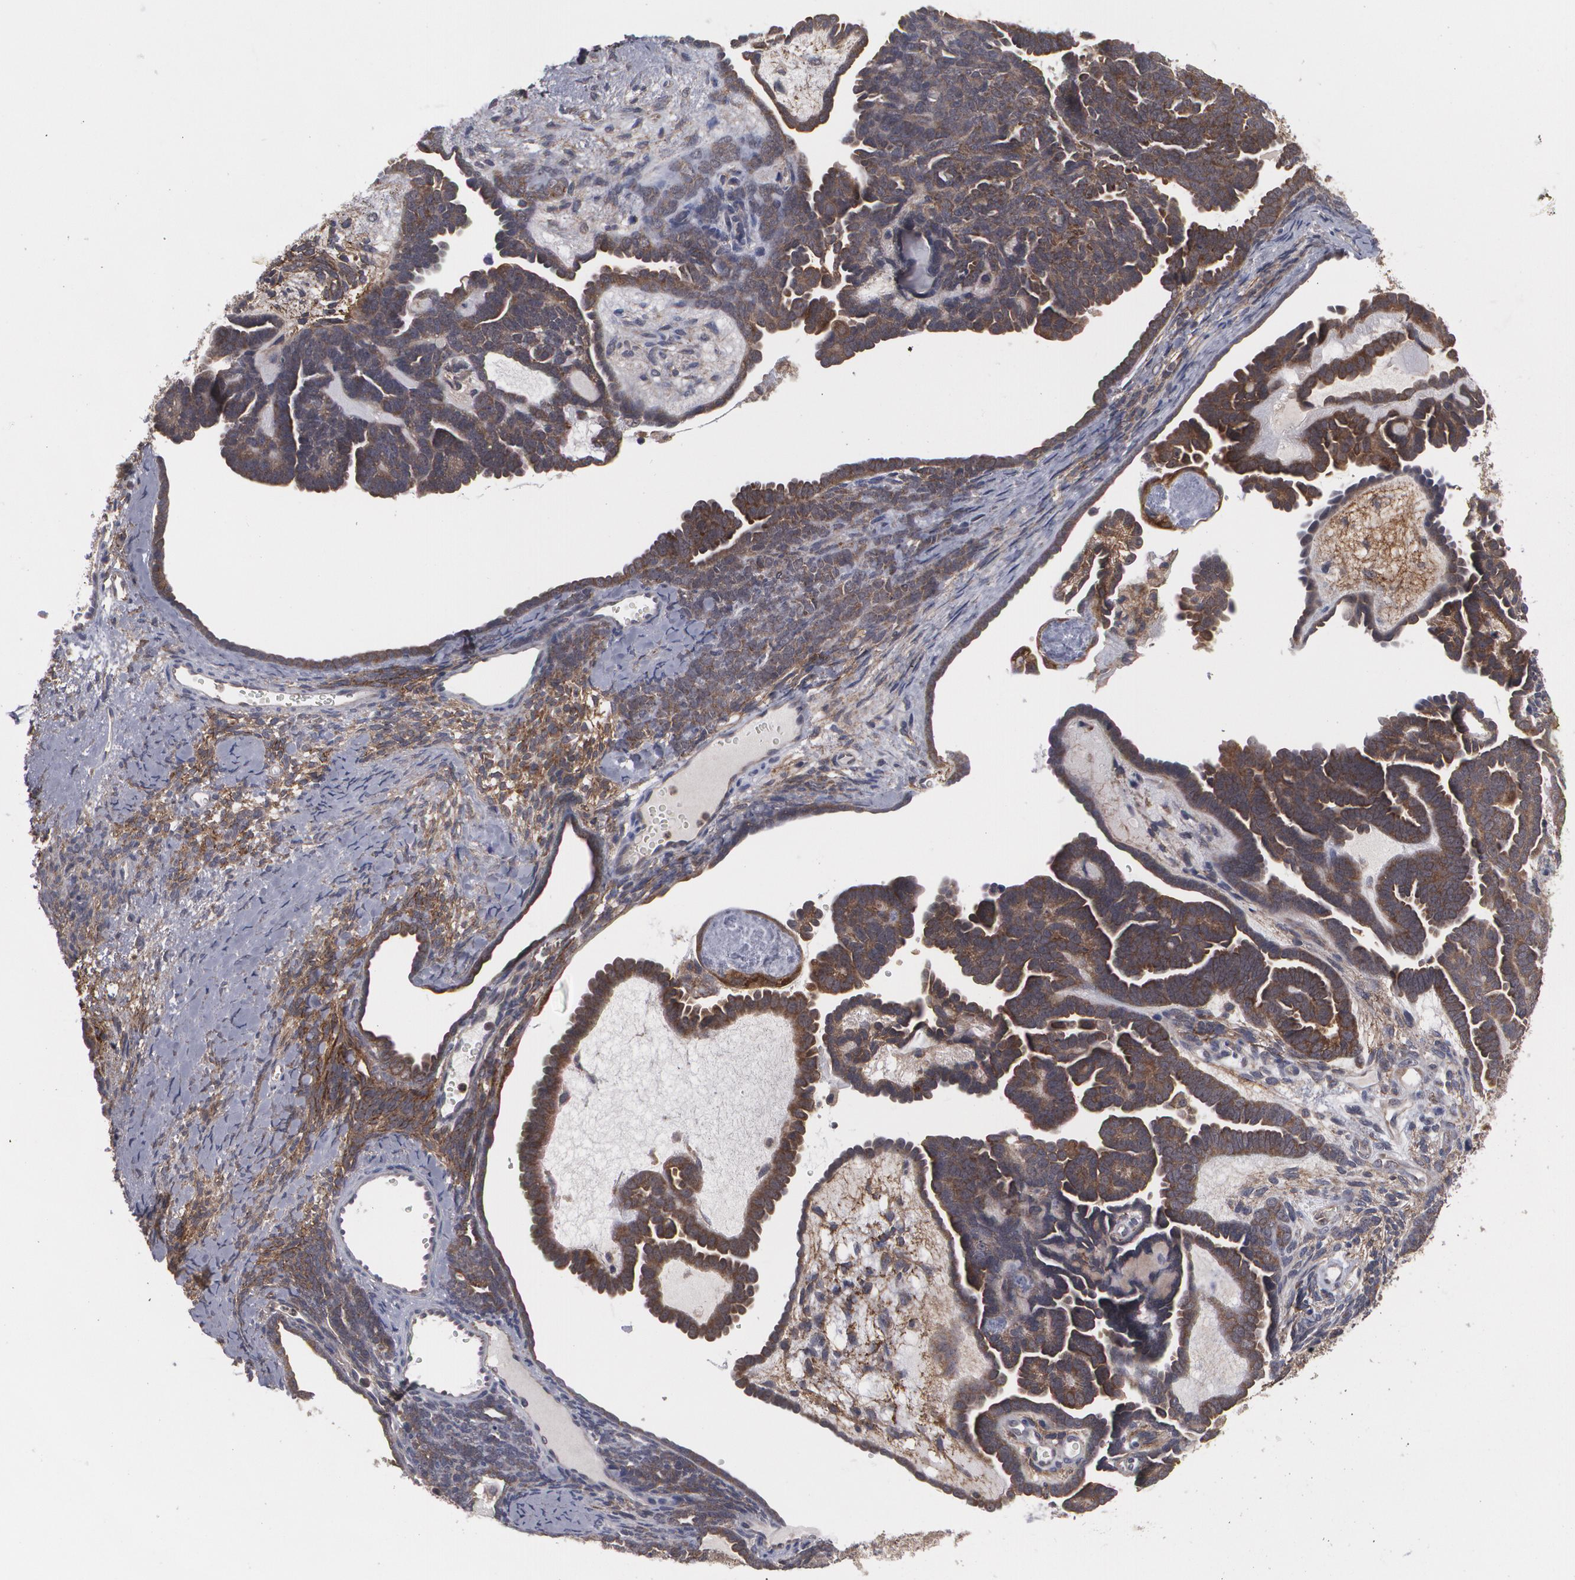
{"staining": {"intensity": "moderate", "quantity": ">75%", "location": "cytoplasmic/membranous"}, "tissue": "endometrial cancer", "cell_type": "Tumor cells", "image_type": "cancer", "snomed": [{"axis": "morphology", "description": "Neoplasm, malignant, NOS"}, {"axis": "topography", "description": "Endometrium"}], "caption": "A photomicrograph showing moderate cytoplasmic/membranous staining in about >75% of tumor cells in endometrial cancer (neoplasm (malignant)), as visualized by brown immunohistochemical staining.", "gene": "BMP6", "patient": {"sex": "female", "age": 74}}